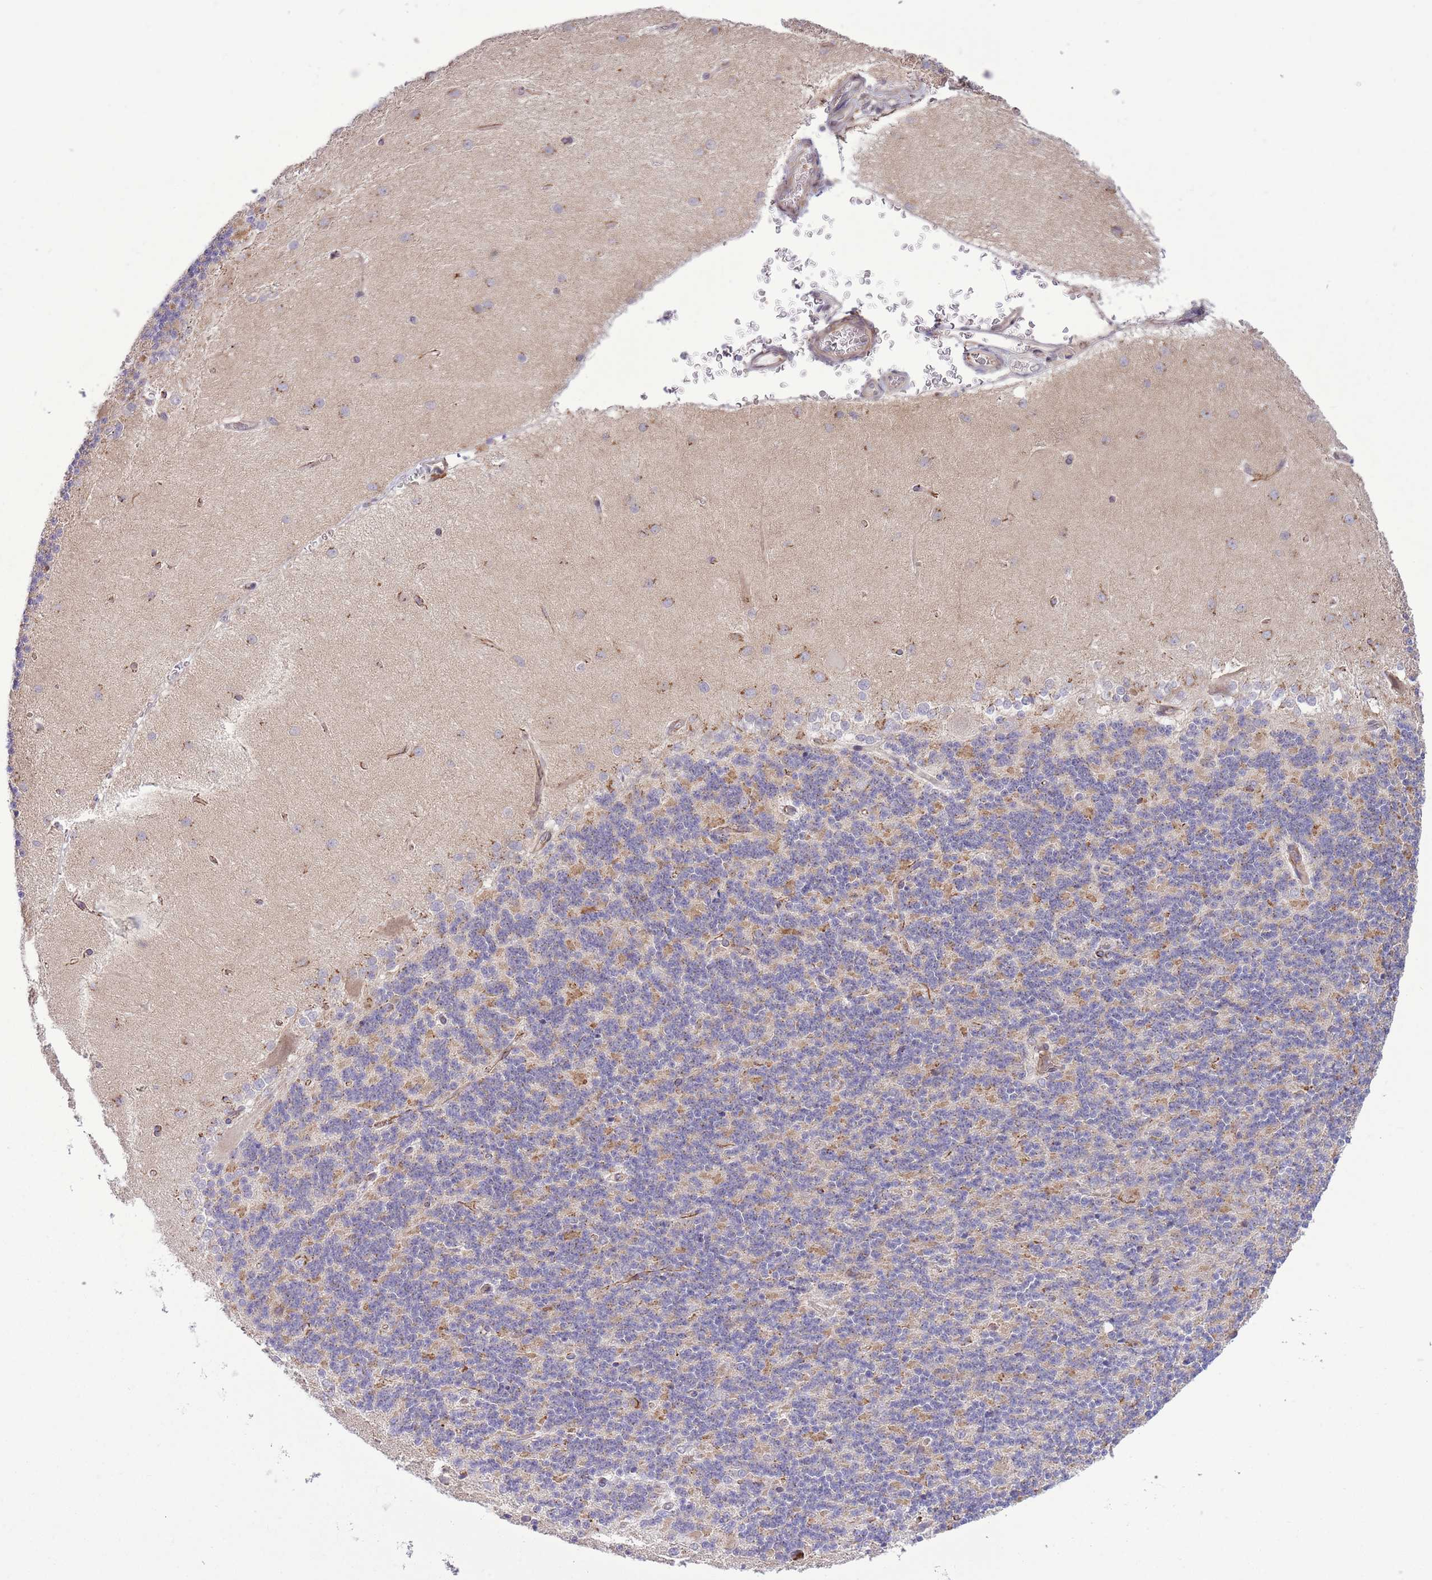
{"staining": {"intensity": "moderate", "quantity": "<25%", "location": "cytoplasmic/membranous"}, "tissue": "cerebellum", "cell_type": "Cells in granular layer", "image_type": "normal", "snomed": [{"axis": "morphology", "description": "Normal tissue, NOS"}, {"axis": "topography", "description": "Cerebellum"}], "caption": "Immunohistochemical staining of normal human cerebellum displays moderate cytoplasmic/membranous protein staining in approximately <25% of cells in granular layer.", "gene": "ZBED5", "patient": {"sex": "female", "age": 29}}